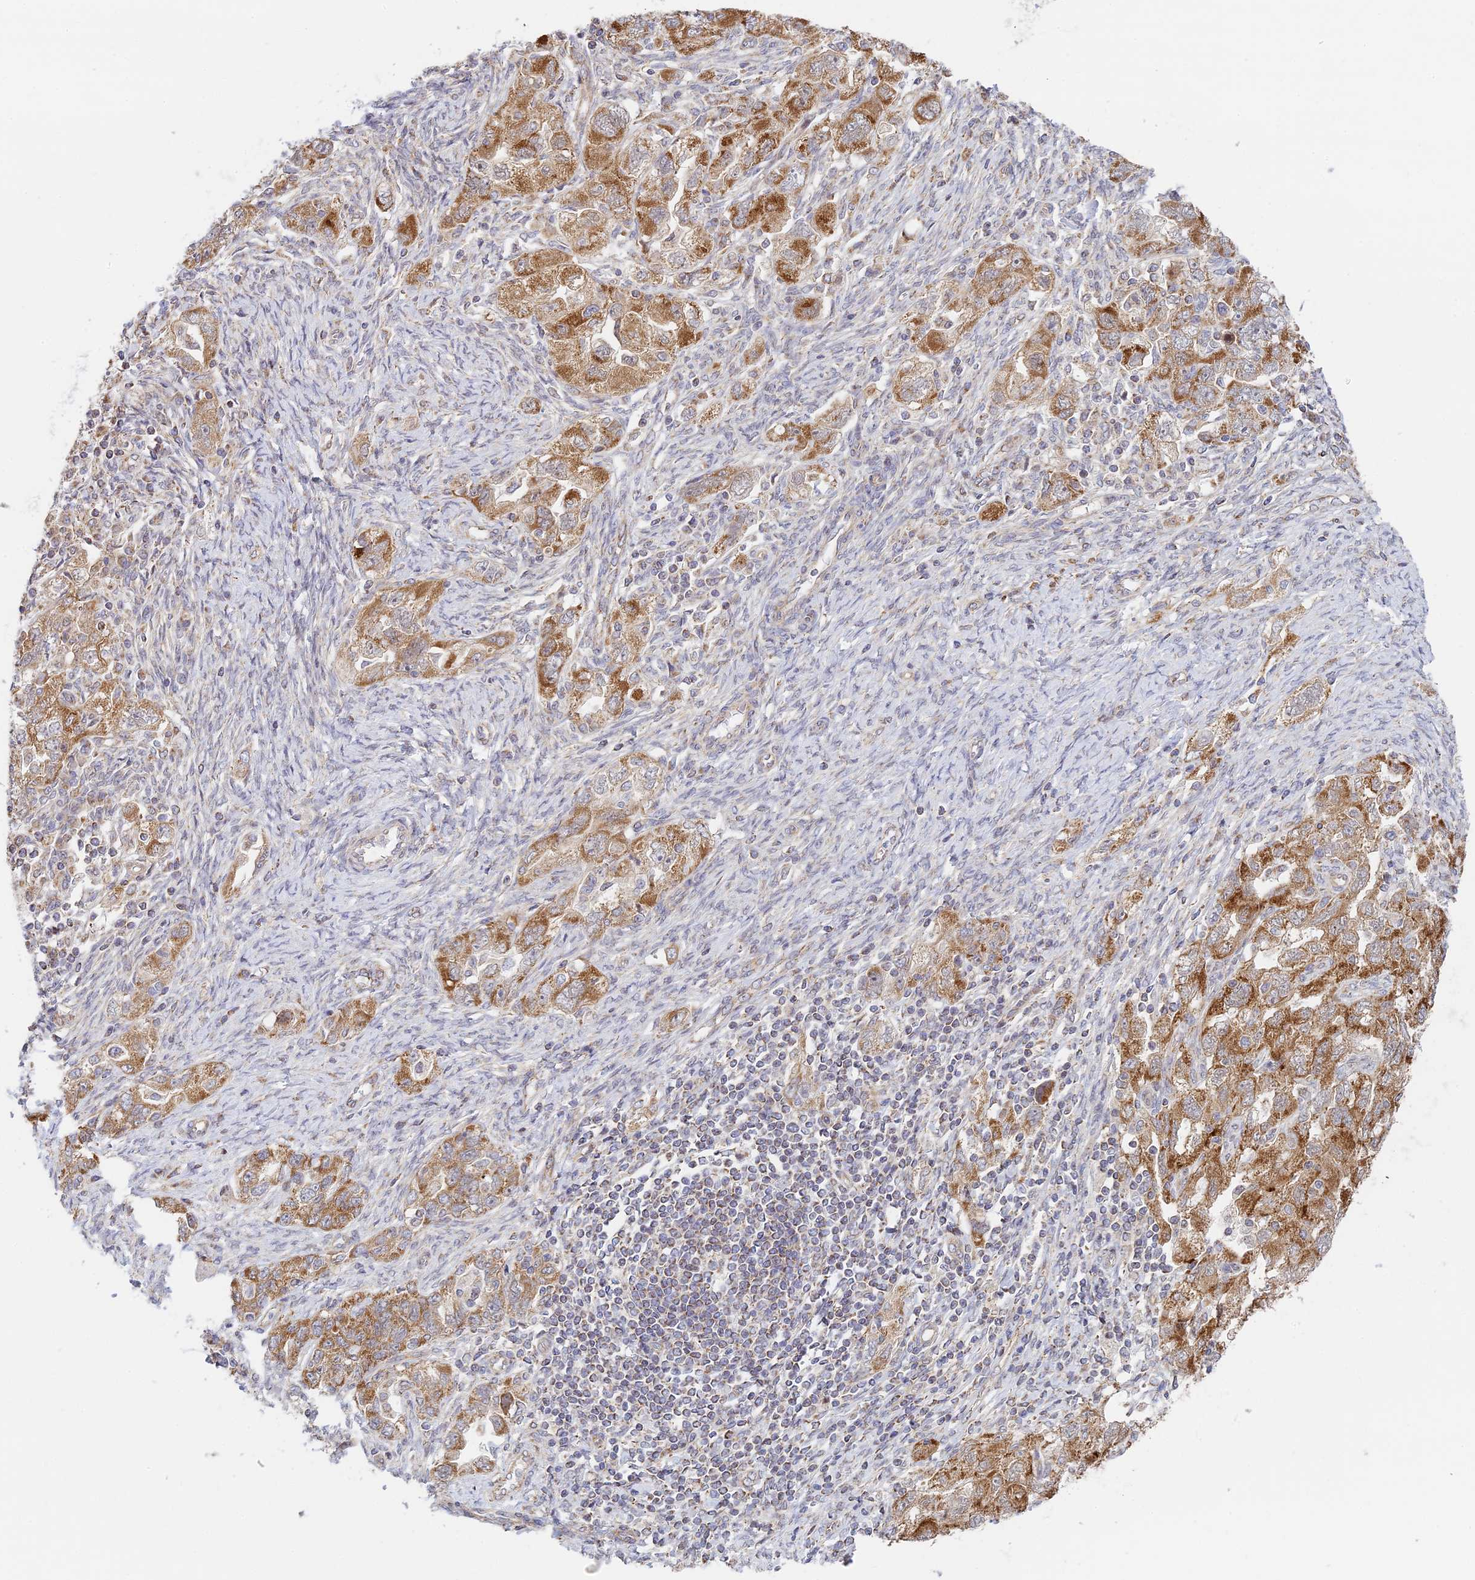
{"staining": {"intensity": "moderate", "quantity": ">75%", "location": "cytoplasmic/membranous"}, "tissue": "ovarian cancer", "cell_type": "Tumor cells", "image_type": "cancer", "snomed": [{"axis": "morphology", "description": "Carcinoma, NOS"}, {"axis": "morphology", "description": "Cystadenocarcinoma, serous, NOS"}, {"axis": "topography", "description": "Ovary"}], "caption": "Carcinoma (ovarian) stained for a protein shows moderate cytoplasmic/membranous positivity in tumor cells. (IHC, brightfield microscopy, high magnification).", "gene": "HOOK2", "patient": {"sex": "female", "age": 69}}